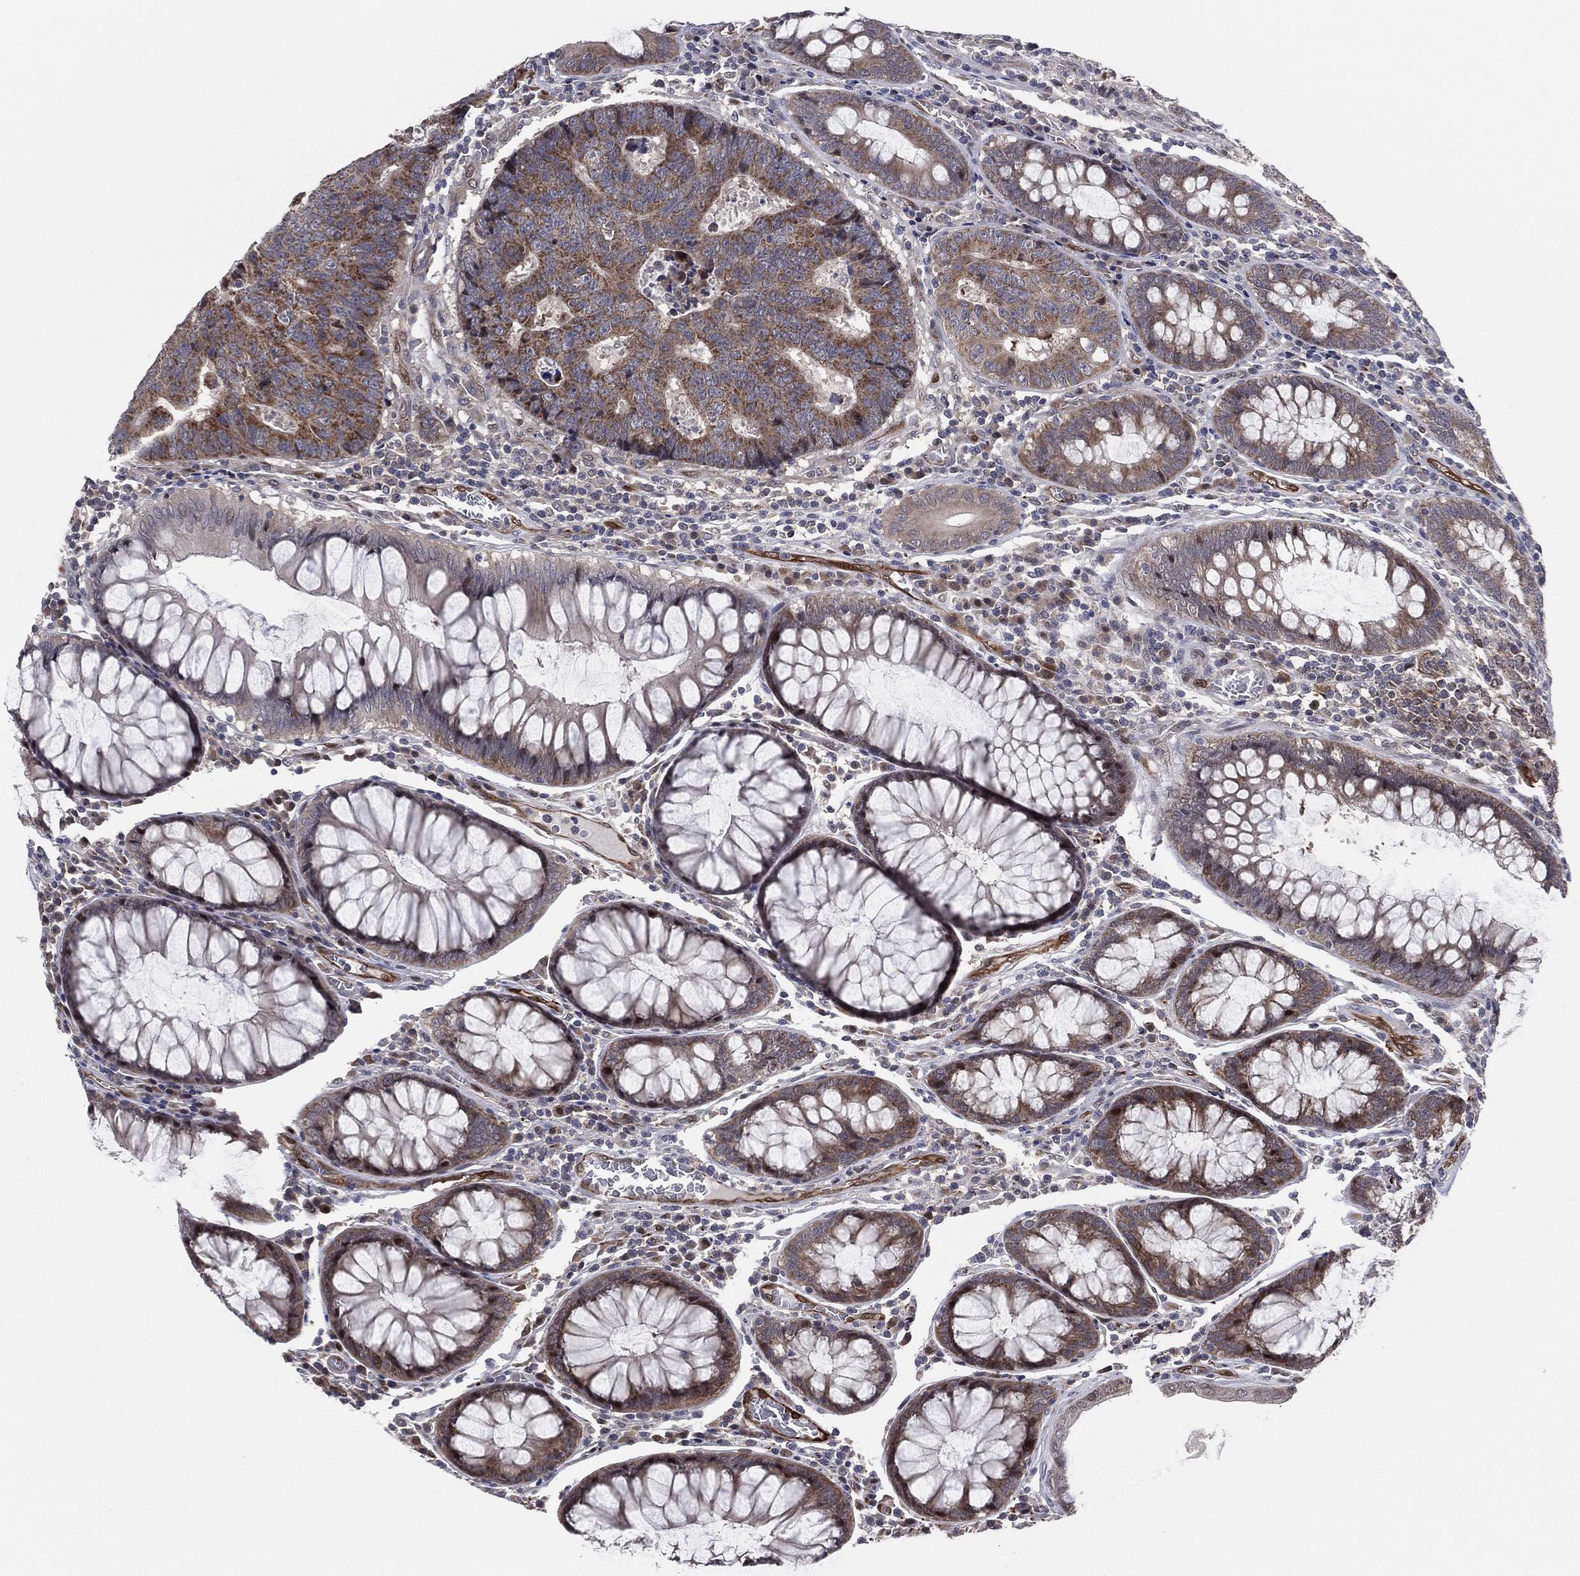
{"staining": {"intensity": "weak", "quantity": "25%-75%", "location": "cytoplasmic/membranous"}, "tissue": "colorectal cancer", "cell_type": "Tumor cells", "image_type": "cancer", "snomed": [{"axis": "morphology", "description": "Adenocarcinoma, NOS"}, {"axis": "topography", "description": "Colon"}], "caption": "Human adenocarcinoma (colorectal) stained with a brown dye shows weak cytoplasmic/membranous positive staining in approximately 25%-75% of tumor cells.", "gene": "SNCG", "patient": {"sex": "female", "age": 48}}